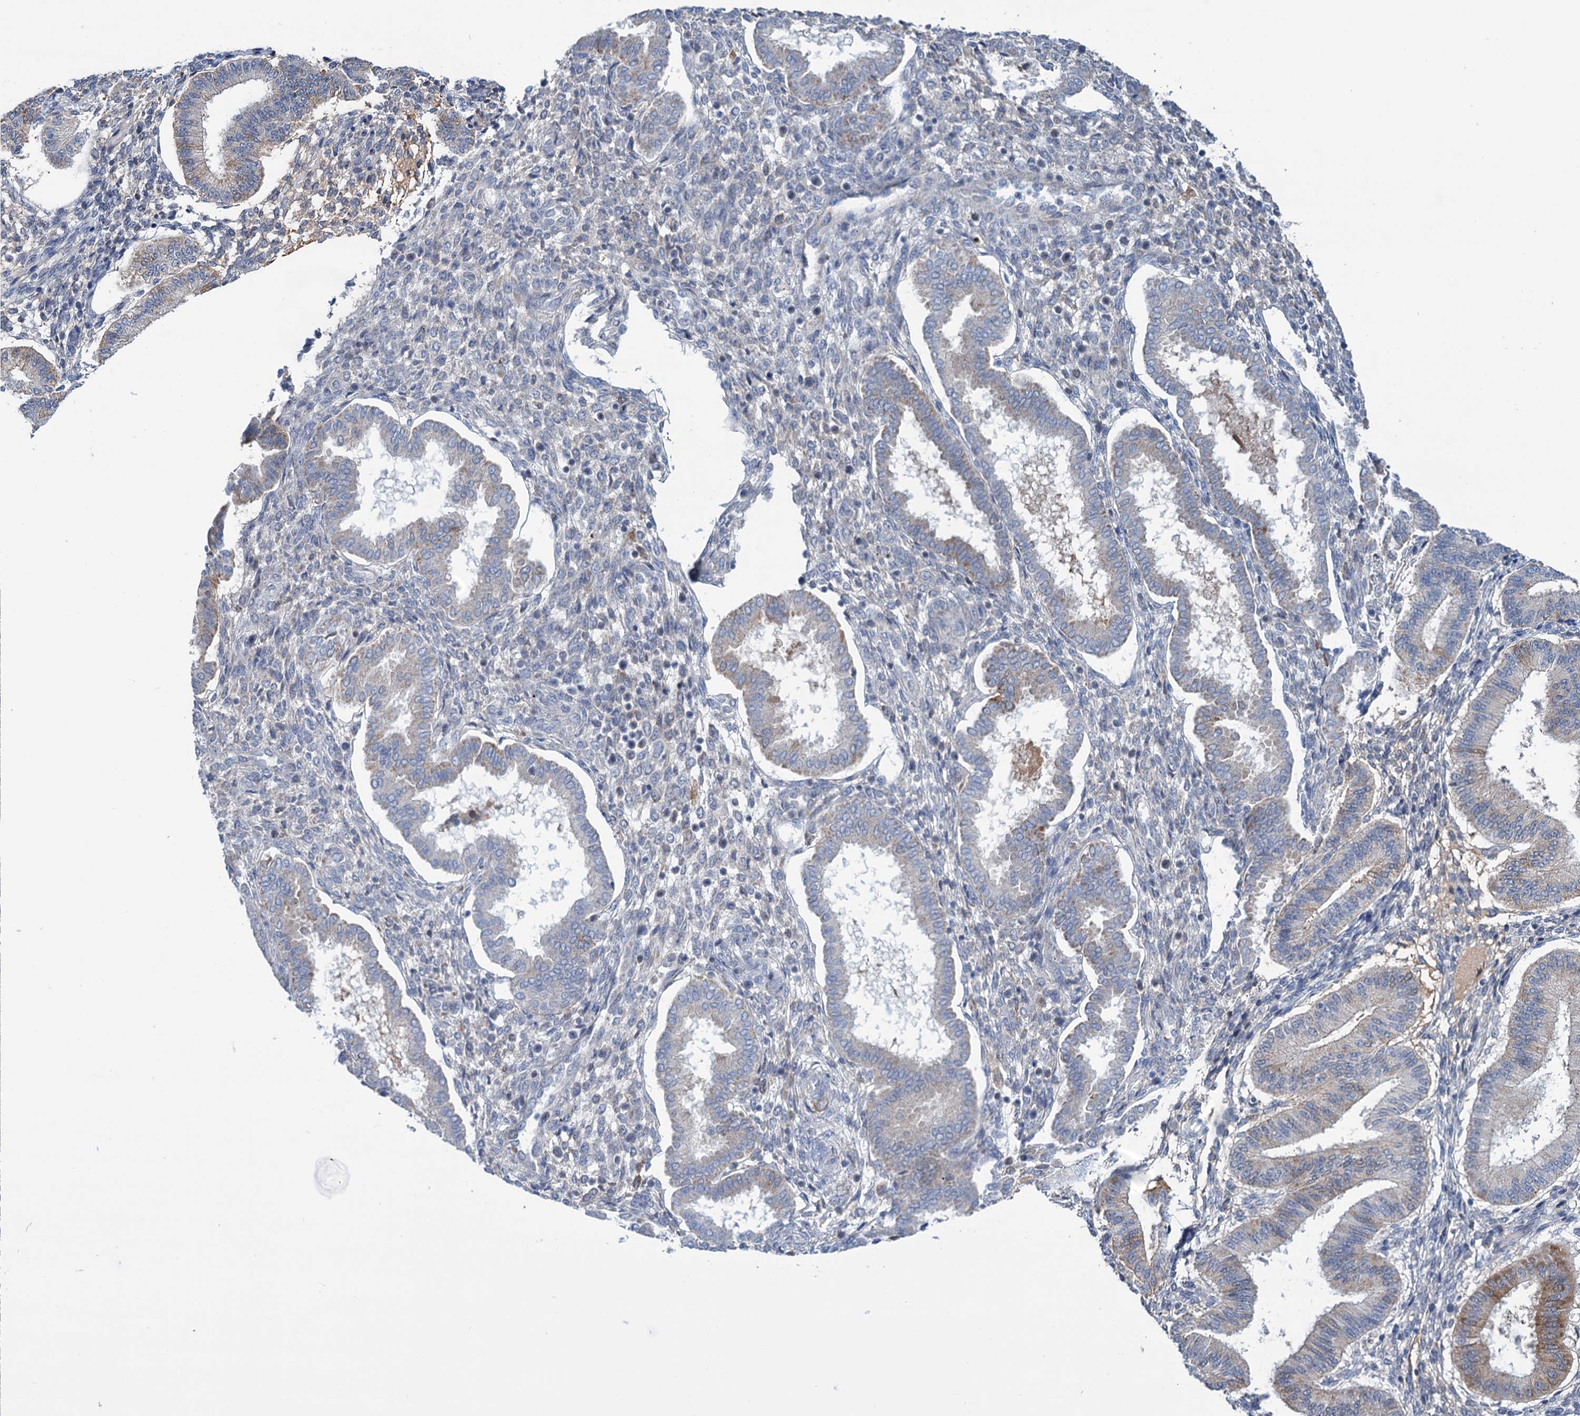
{"staining": {"intensity": "negative", "quantity": "none", "location": "none"}, "tissue": "endometrium", "cell_type": "Cells in endometrial stroma", "image_type": "normal", "snomed": [{"axis": "morphology", "description": "Normal tissue, NOS"}, {"axis": "topography", "description": "Endometrium"}], "caption": "An immunohistochemistry image of benign endometrium is shown. There is no staining in cells in endometrial stroma of endometrium. (DAB IHC, high magnification).", "gene": "LPIN1", "patient": {"sex": "female", "age": 24}}